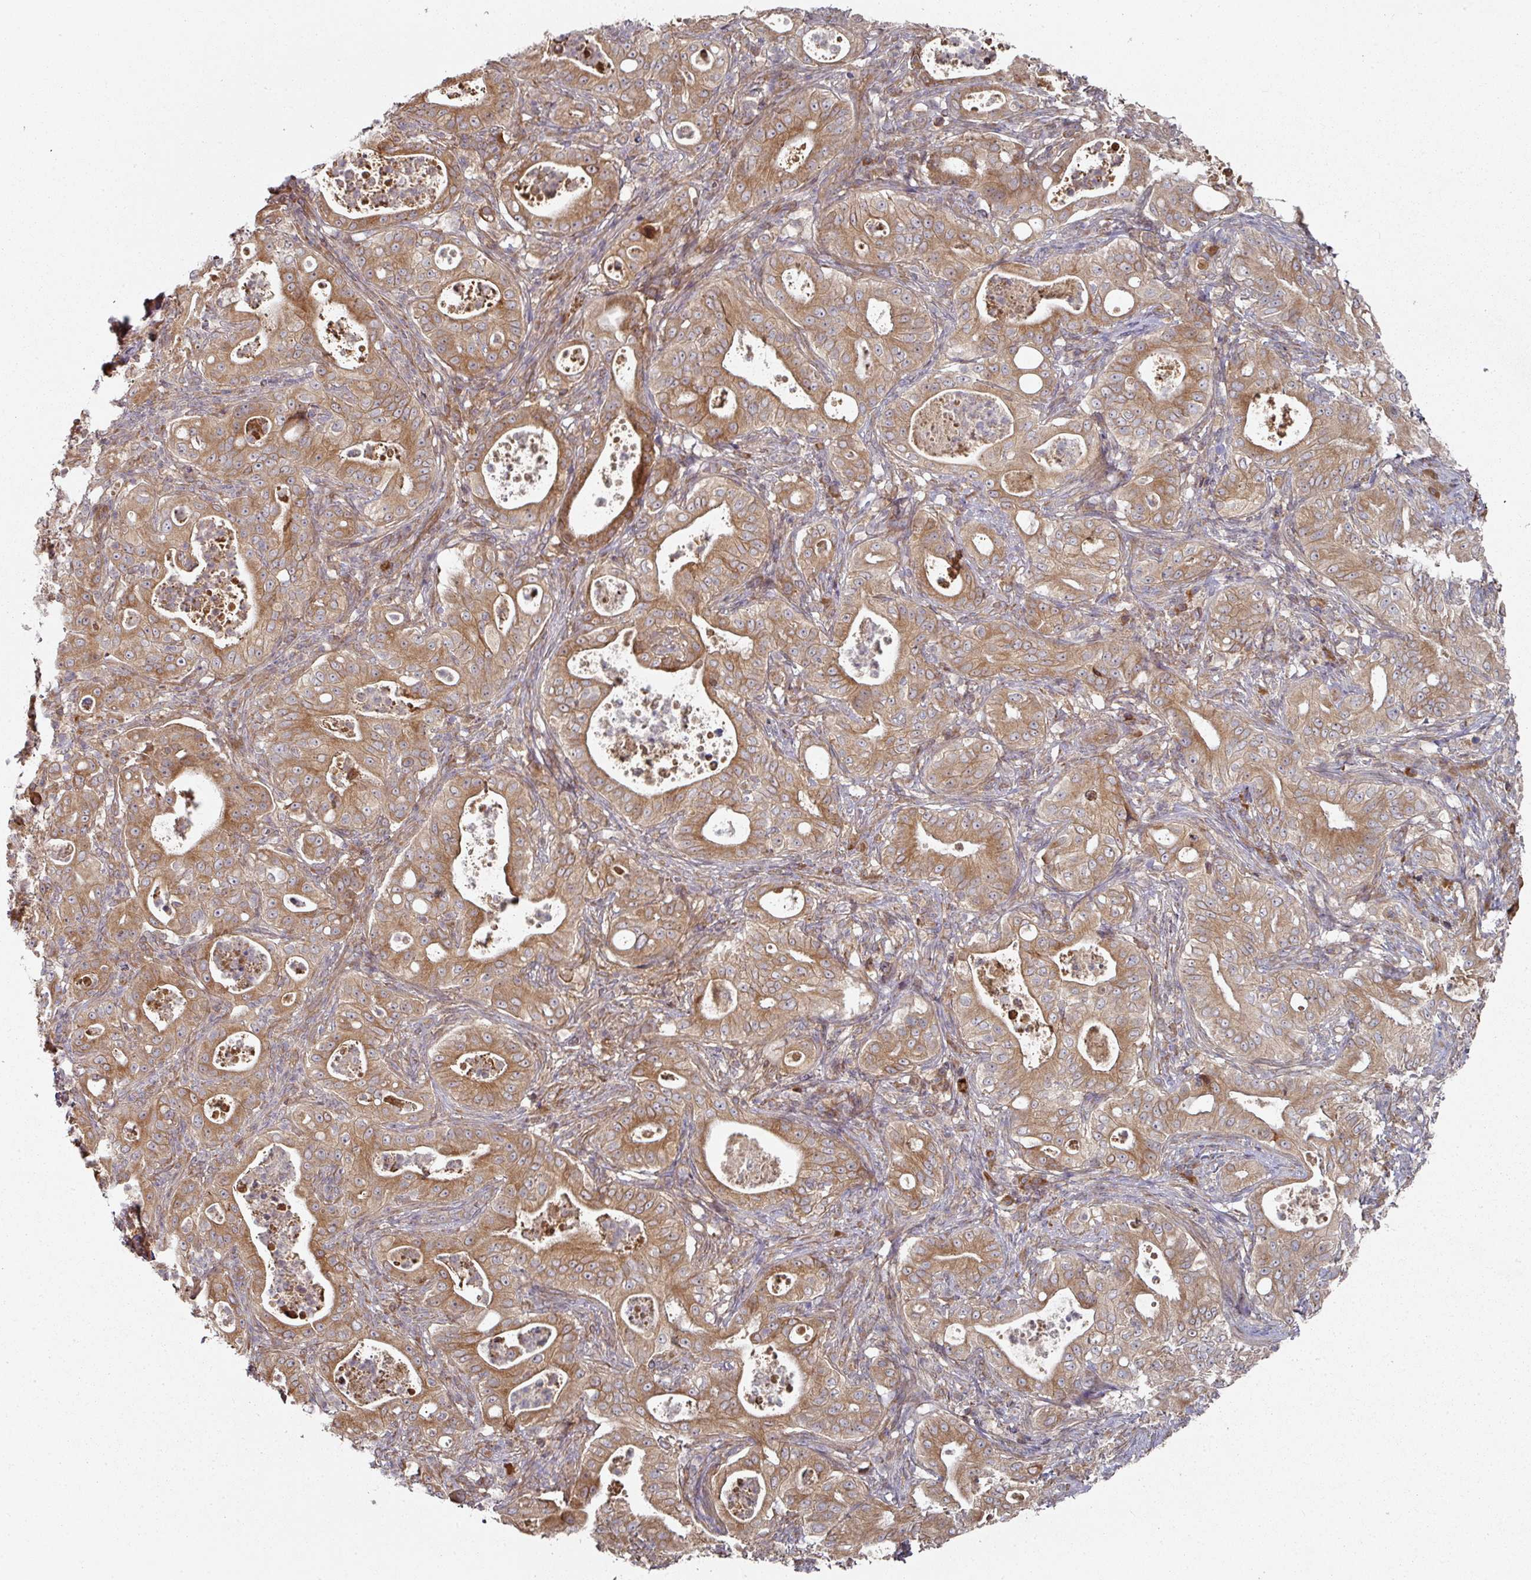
{"staining": {"intensity": "moderate", "quantity": ">75%", "location": "cytoplasmic/membranous"}, "tissue": "pancreatic cancer", "cell_type": "Tumor cells", "image_type": "cancer", "snomed": [{"axis": "morphology", "description": "Adenocarcinoma, NOS"}, {"axis": "topography", "description": "Pancreas"}], "caption": "Pancreatic cancer tissue demonstrates moderate cytoplasmic/membranous expression in about >75% of tumor cells, visualized by immunohistochemistry.", "gene": "CEP95", "patient": {"sex": "male", "age": 71}}